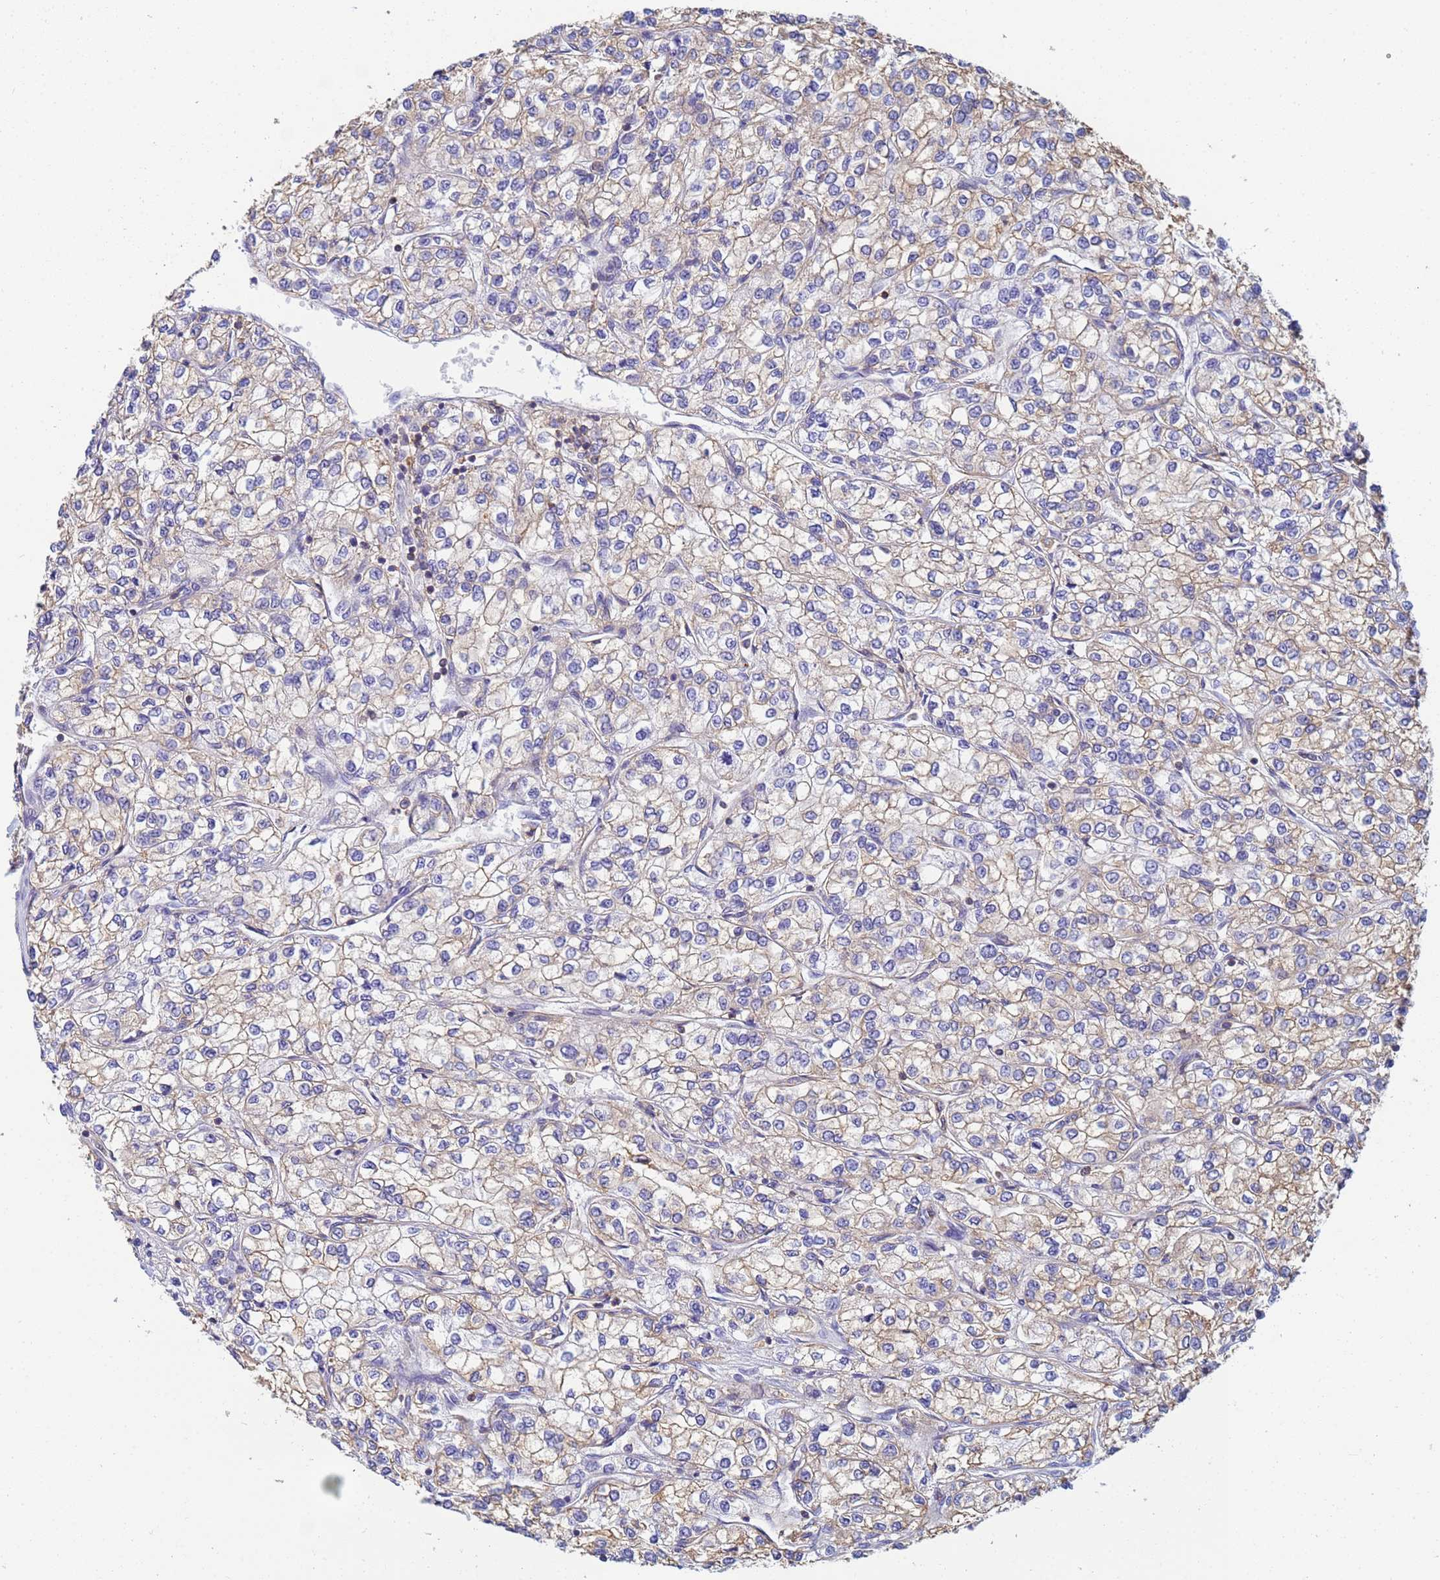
{"staining": {"intensity": "weak", "quantity": "25%-75%", "location": "cytoplasmic/membranous"}, "tissue": "renal cancer", "cell_type": "Tumor cells", "image_type": "cancer", "snomed": [{"axis": "morphology", "description": "Adenocarcinoma, NOS"}, {"axis": "topography", "description": "Kidney"}], "caption": "Renal cancer stained with IHC shows weak cytoplasmic/membranous staining in approximately 25%-75% of tumor cells. (DAB (3,3'-diaminobenzidine) IHC with brightfield microscopy, high magnification).", "gene": "ZNG1B", "patient": {"sex": "male", "age": 80}}